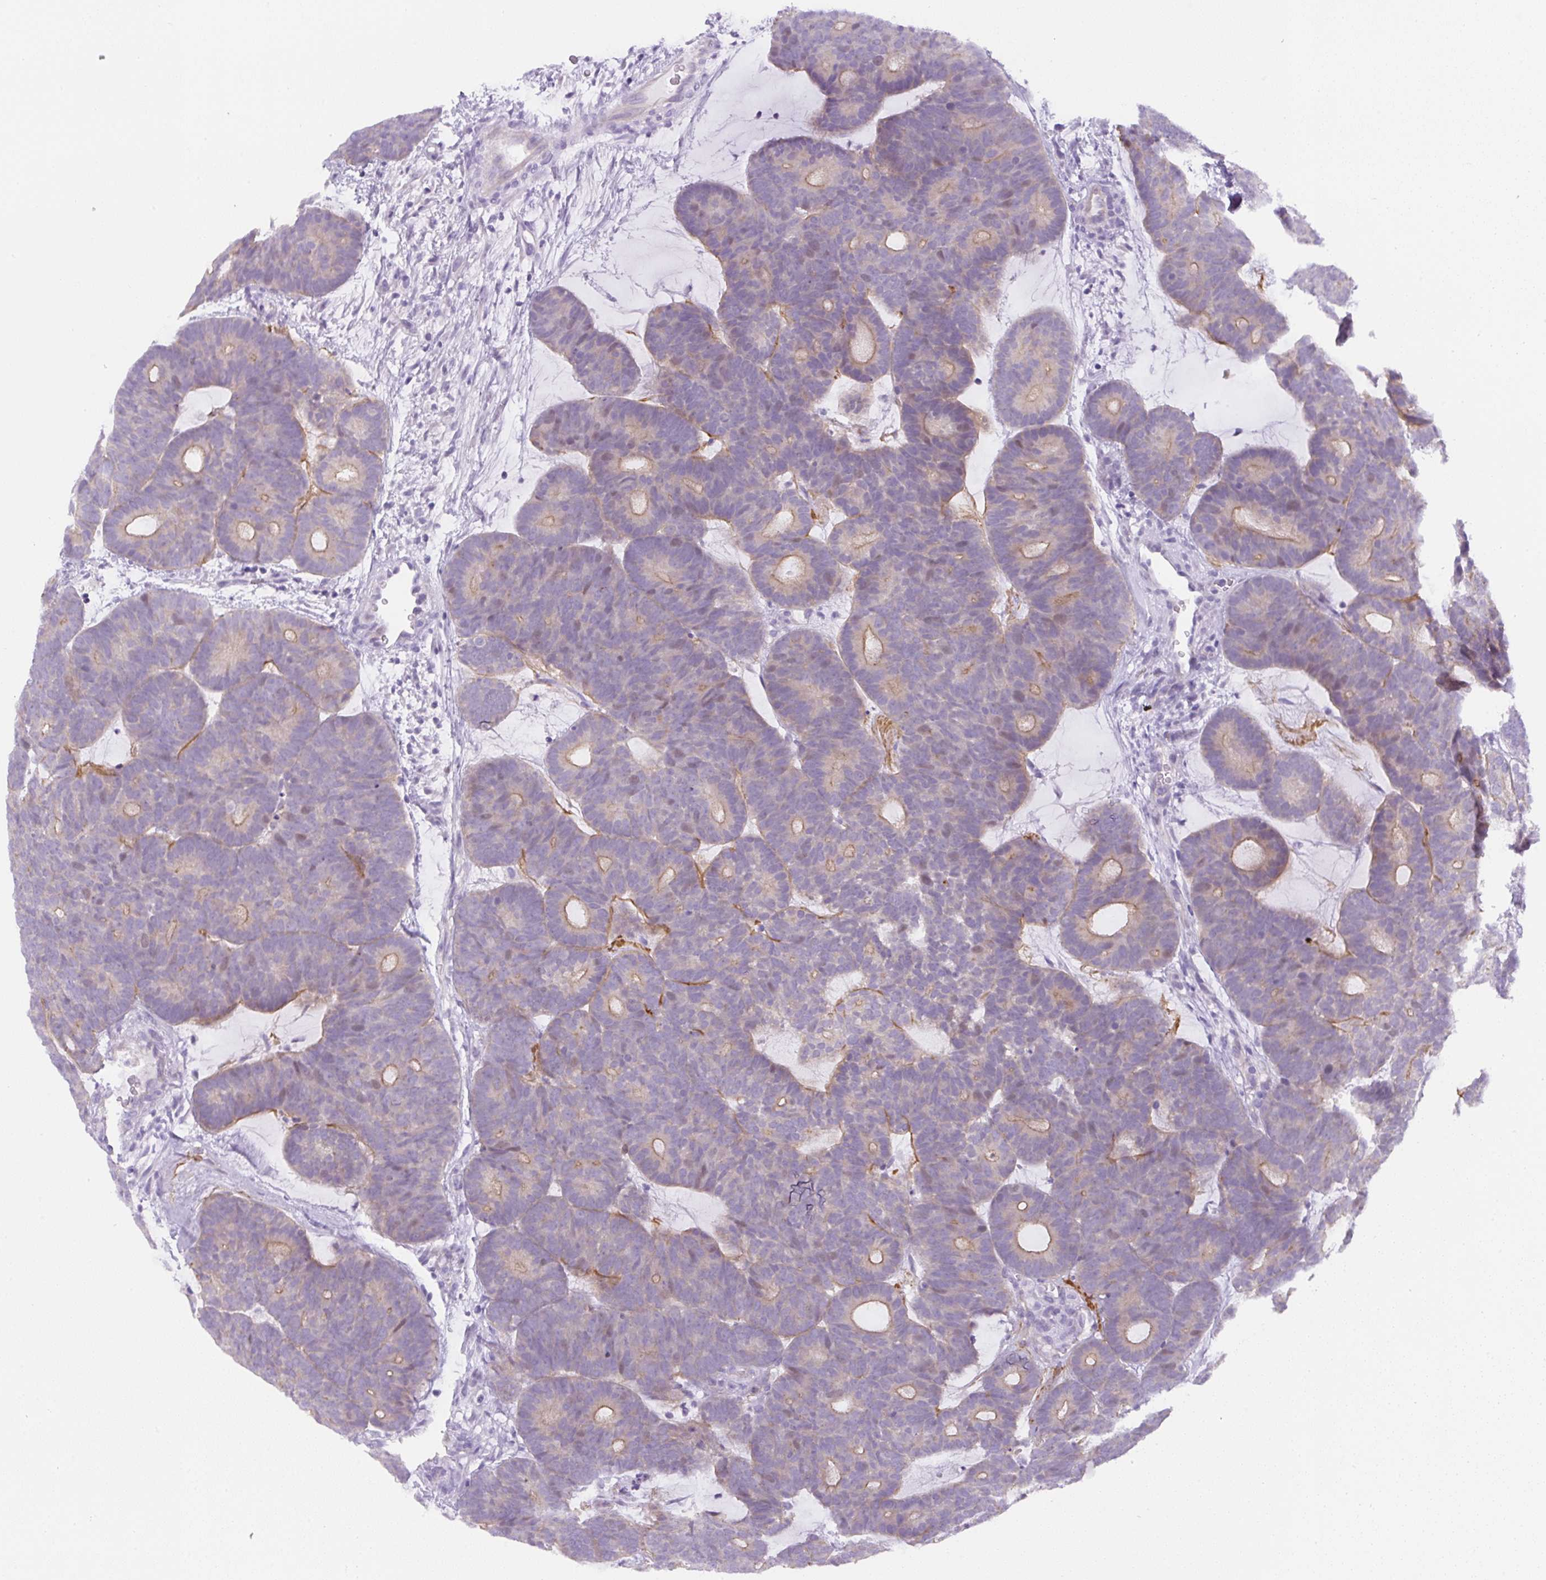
{"staining": {"intensity": "moderate", "quantity": "<25%", "location": "cytoplasmic/membranous"}, "tissue": "head and neck cancer", "cell_type": "Tumor cells", "image_type": "cancer", "snomed": [{"axis": "morphology", "description": "Adenocarcinoma, NOS"}, {"axis": "topography", "description": "Head-Neck"}], "caption": "A micrograph of head and neck adenocarcinoma stained for a protein reveals moderate cytoplasmic/membranous brown staining in tumor cells.", "gene": "ADAMTS19", "patient": {"sex": "female", "age": 81}}